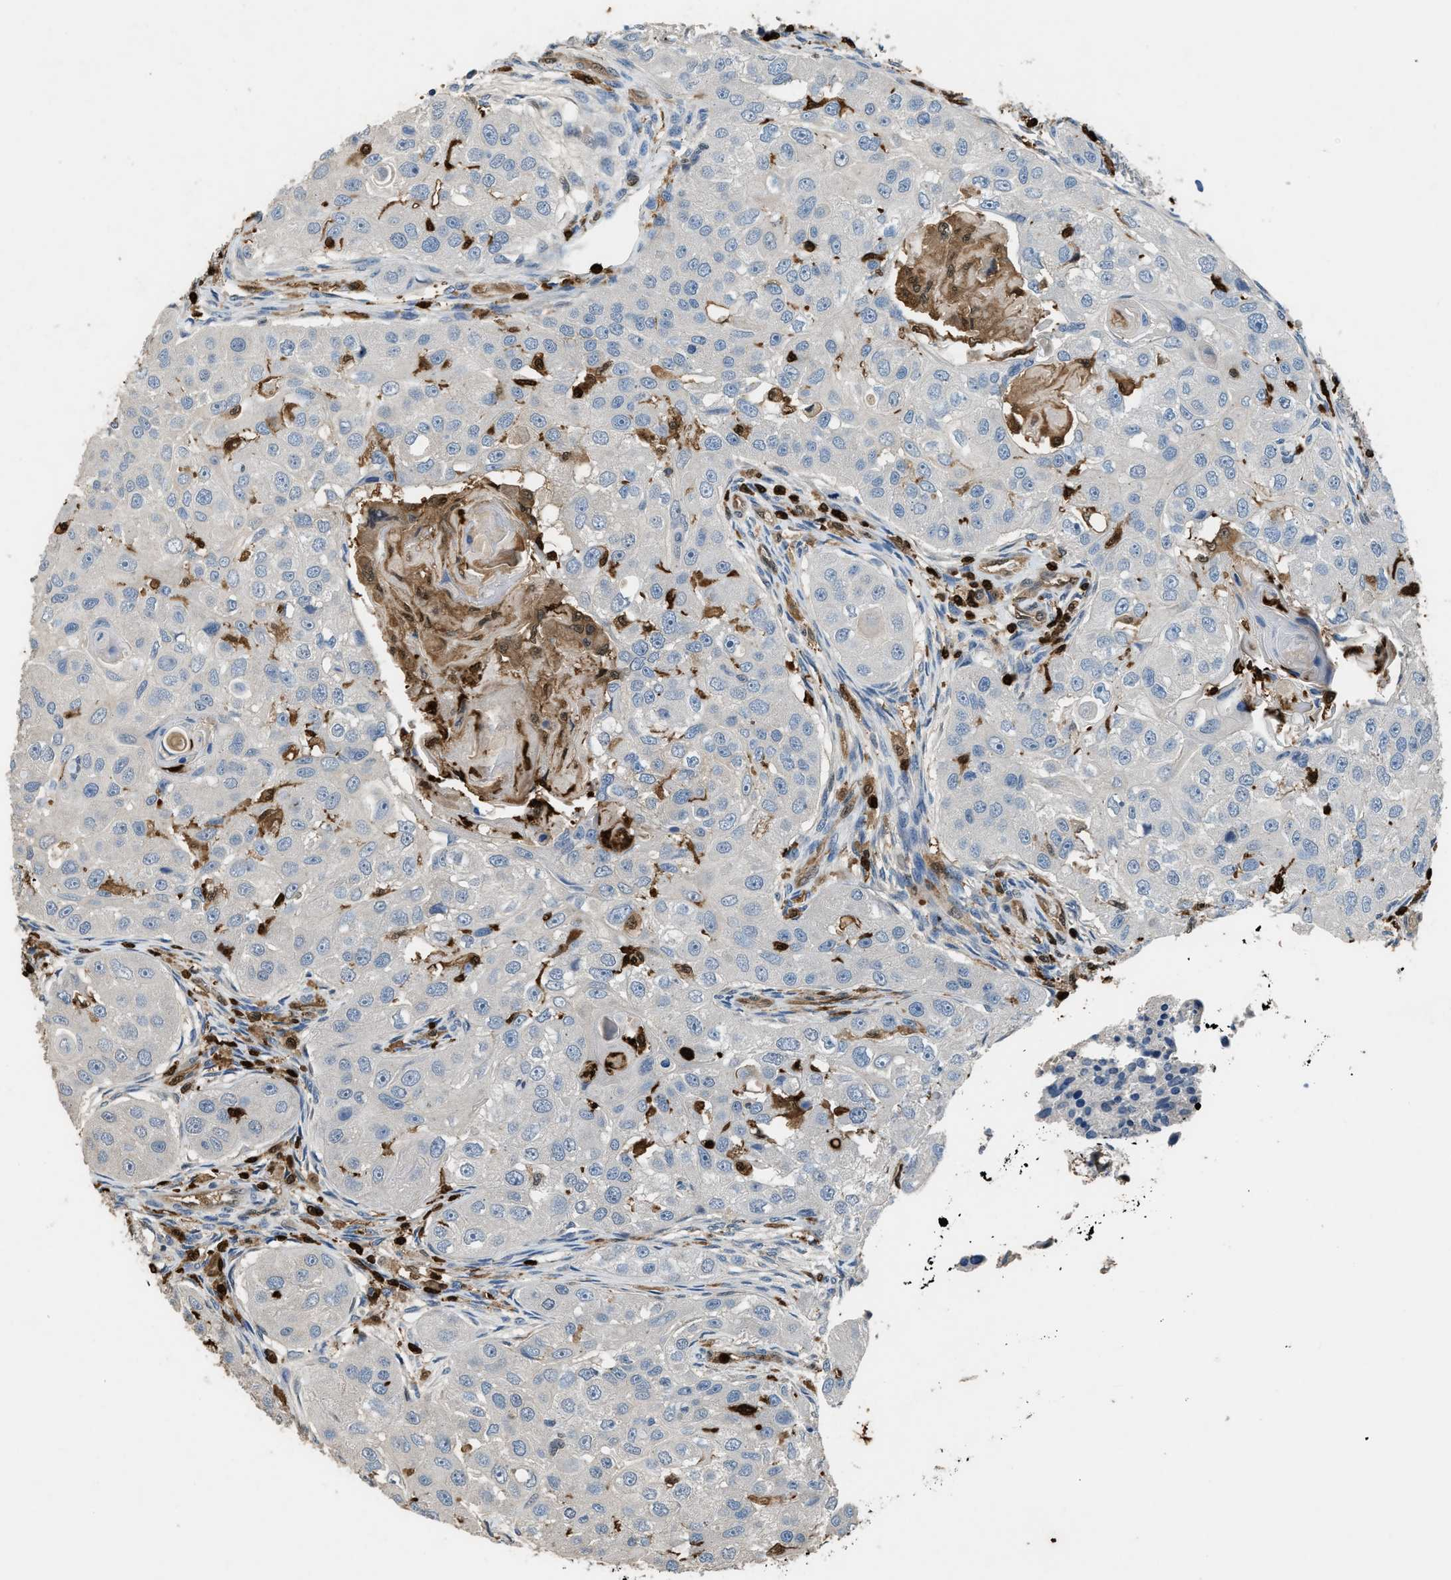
{"staining": {"intensity": "negative", "quantity": "none", "location": "none"}, "tissue": "head and neck cancer", "cell_type": "Tumor cells", "image_type": "cancer", "snomed": [{"axis": "morphology", "description": "Normal tissue, NOS"}, {"axis": "morphology", "description": "Squamous cell carcinoma, NOS"}, {"axis": "topography", "description": "Skeletal muscle"}, {"axis": "topography", "description": "Head-Neck"}], "caption": "Squamous cell carcinoma (head and neck) was stained to show a protein in brown. There is no significant staining in tumor cells. Brightfield microscopy of immunohistochemistry stained with DAB (brown) and hematoxylin (blue), captured at high magnification.", "gene": "ARHGDIB", "patient": {"sex": "male", "age": 51}}